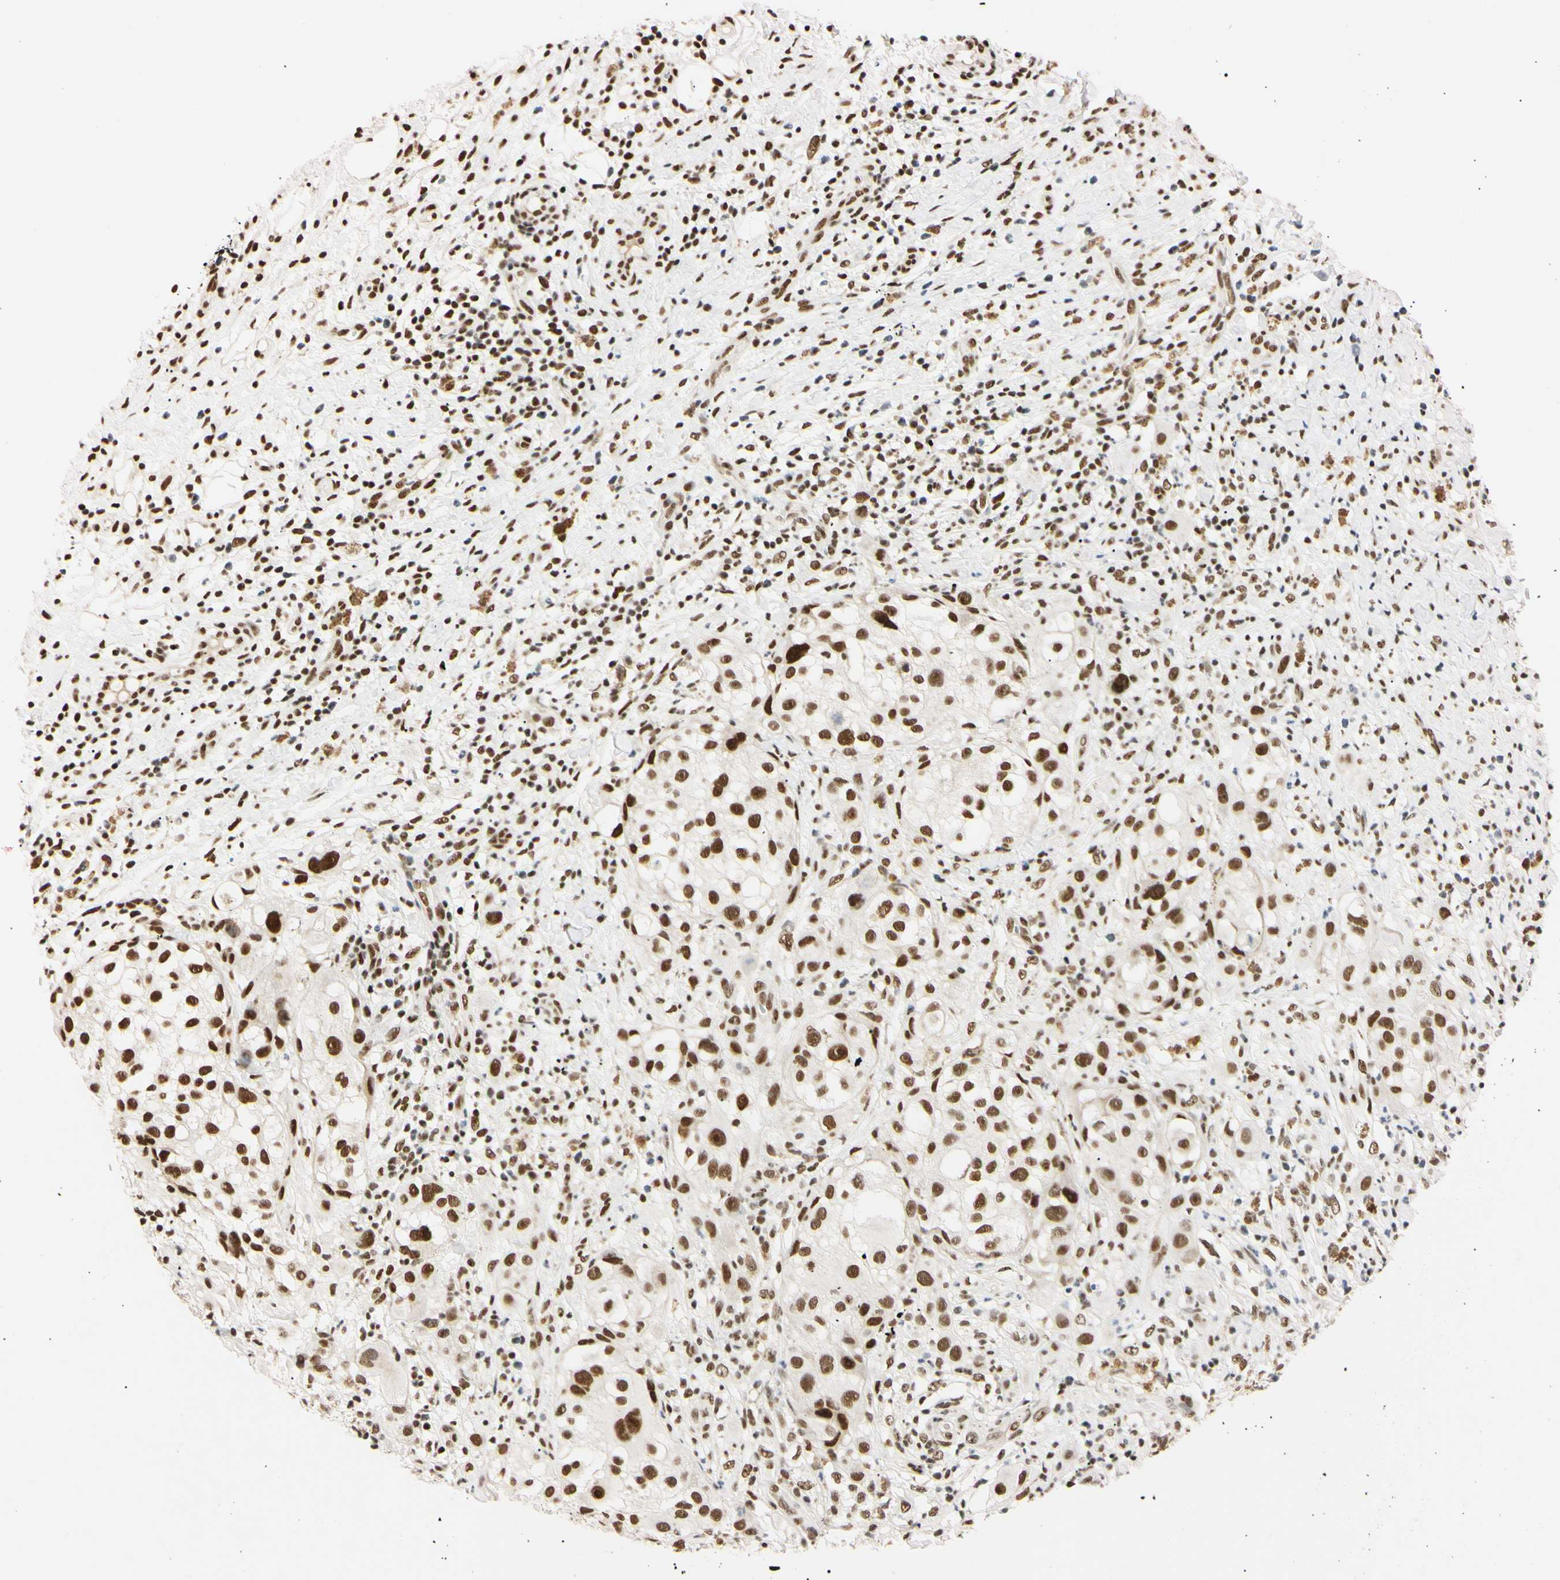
{"staining": {"intensity": "strong", "quantity": ">75%", "location": "nuclear"}, "tissue": "melanoma", "cell_type": "Tumor cells", "image_type": "cancer", "snomed": [{"axis": "morphology", "description": "Necrosis, NOS"}, {"axis": "morphology", "description": "Malignant melanoma, NOS"}, {"axis": "topography", "description": "Skin"}], "caption": "Human melanoma stained with a protein marker demonstrates strong staining in tumor cells.", "gene": "ZNF134", "patient": {"sex": "female", "age": 87}}